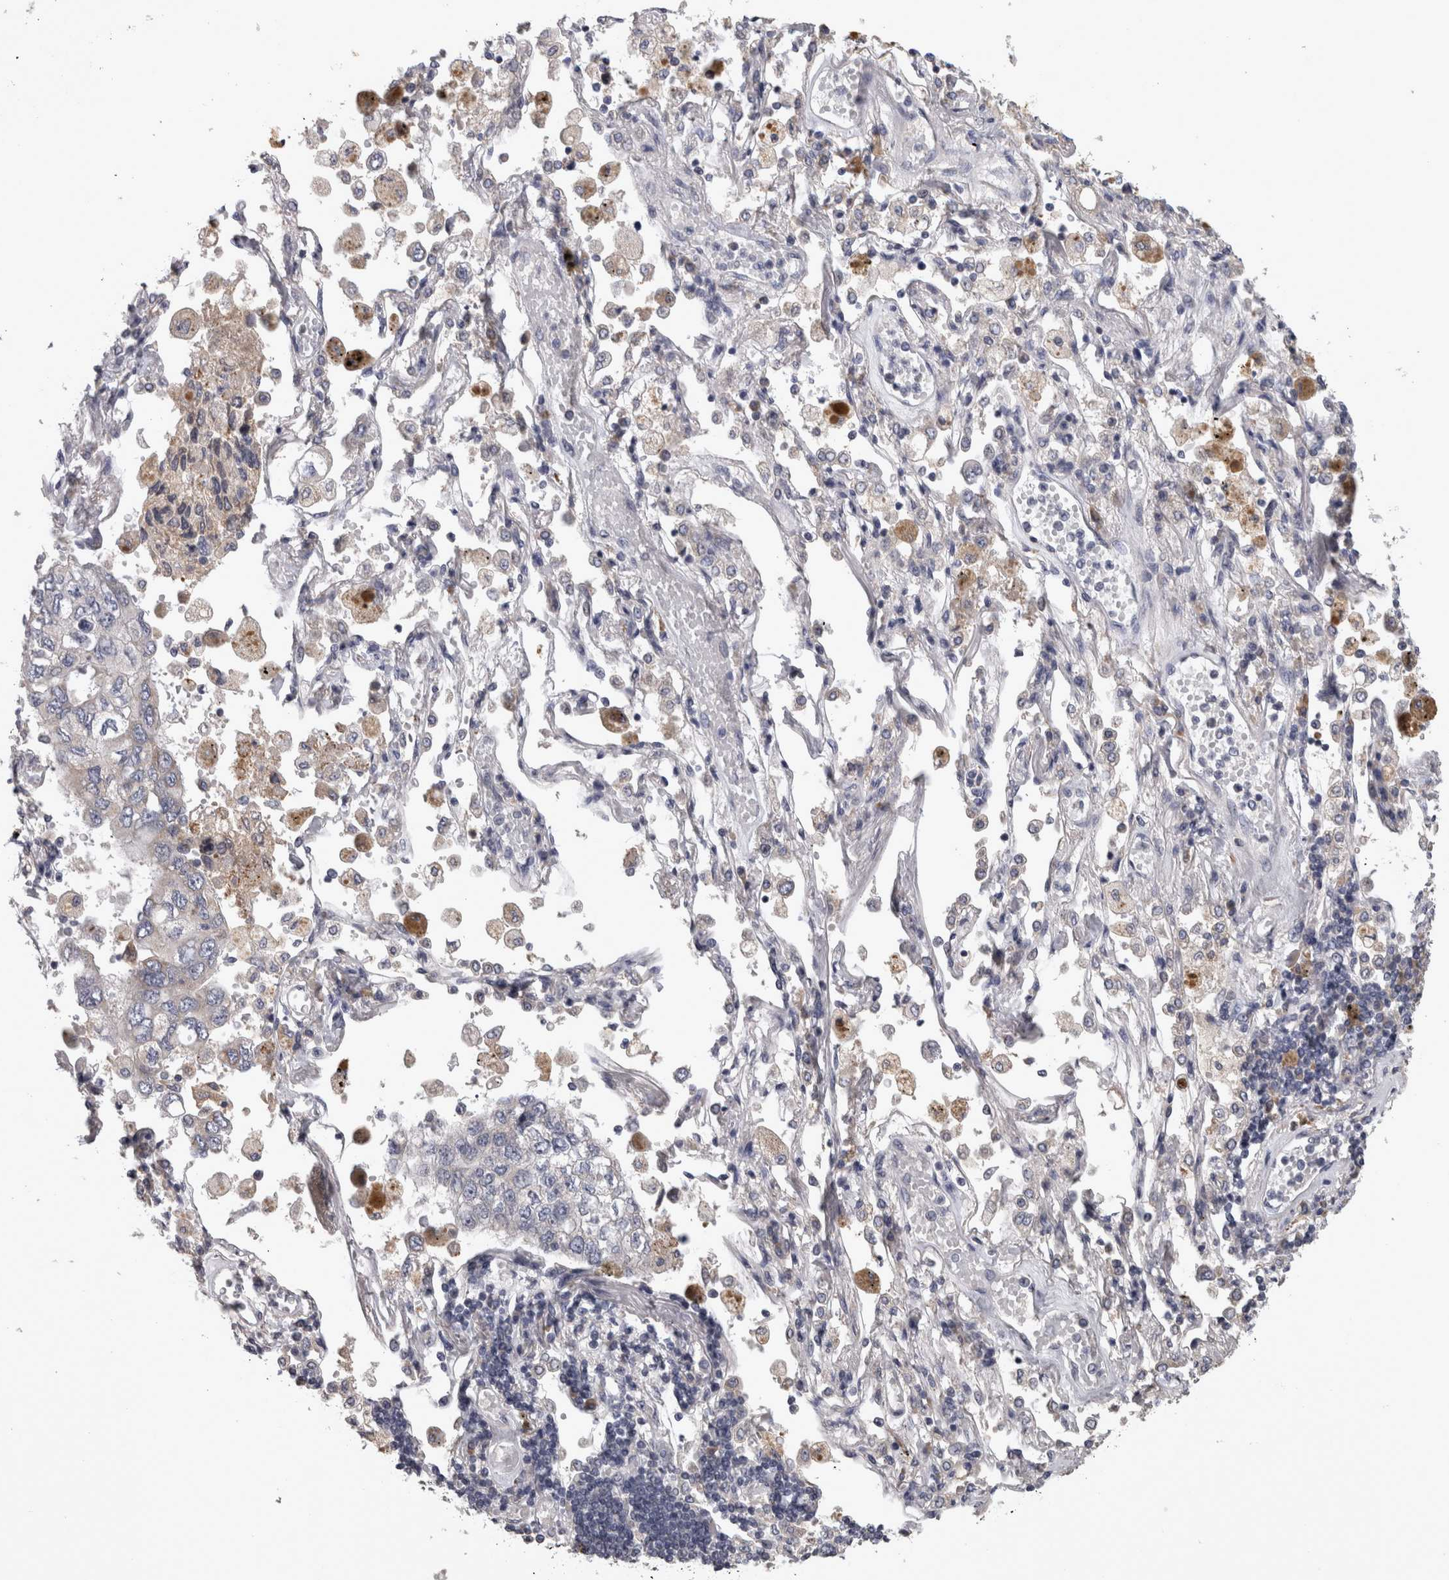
{"staining": {"intensity": "negative", "quantity": "none", "location": "none"}, "tissue": "lung cancer", "cell_type": "Tumor cells", "image_type": "cancer", "snomed": [{"axis": "morphology", "description": "Adenocarcinoma, NOS"}, {"axis": "topography", "description": "Lung"}], "caption": "This is an IHC photomicrograph of lung cancer. There is no positivity in tumor cells.", "gene": "DBT", "patient": {"sex": "male", "age": 63}}